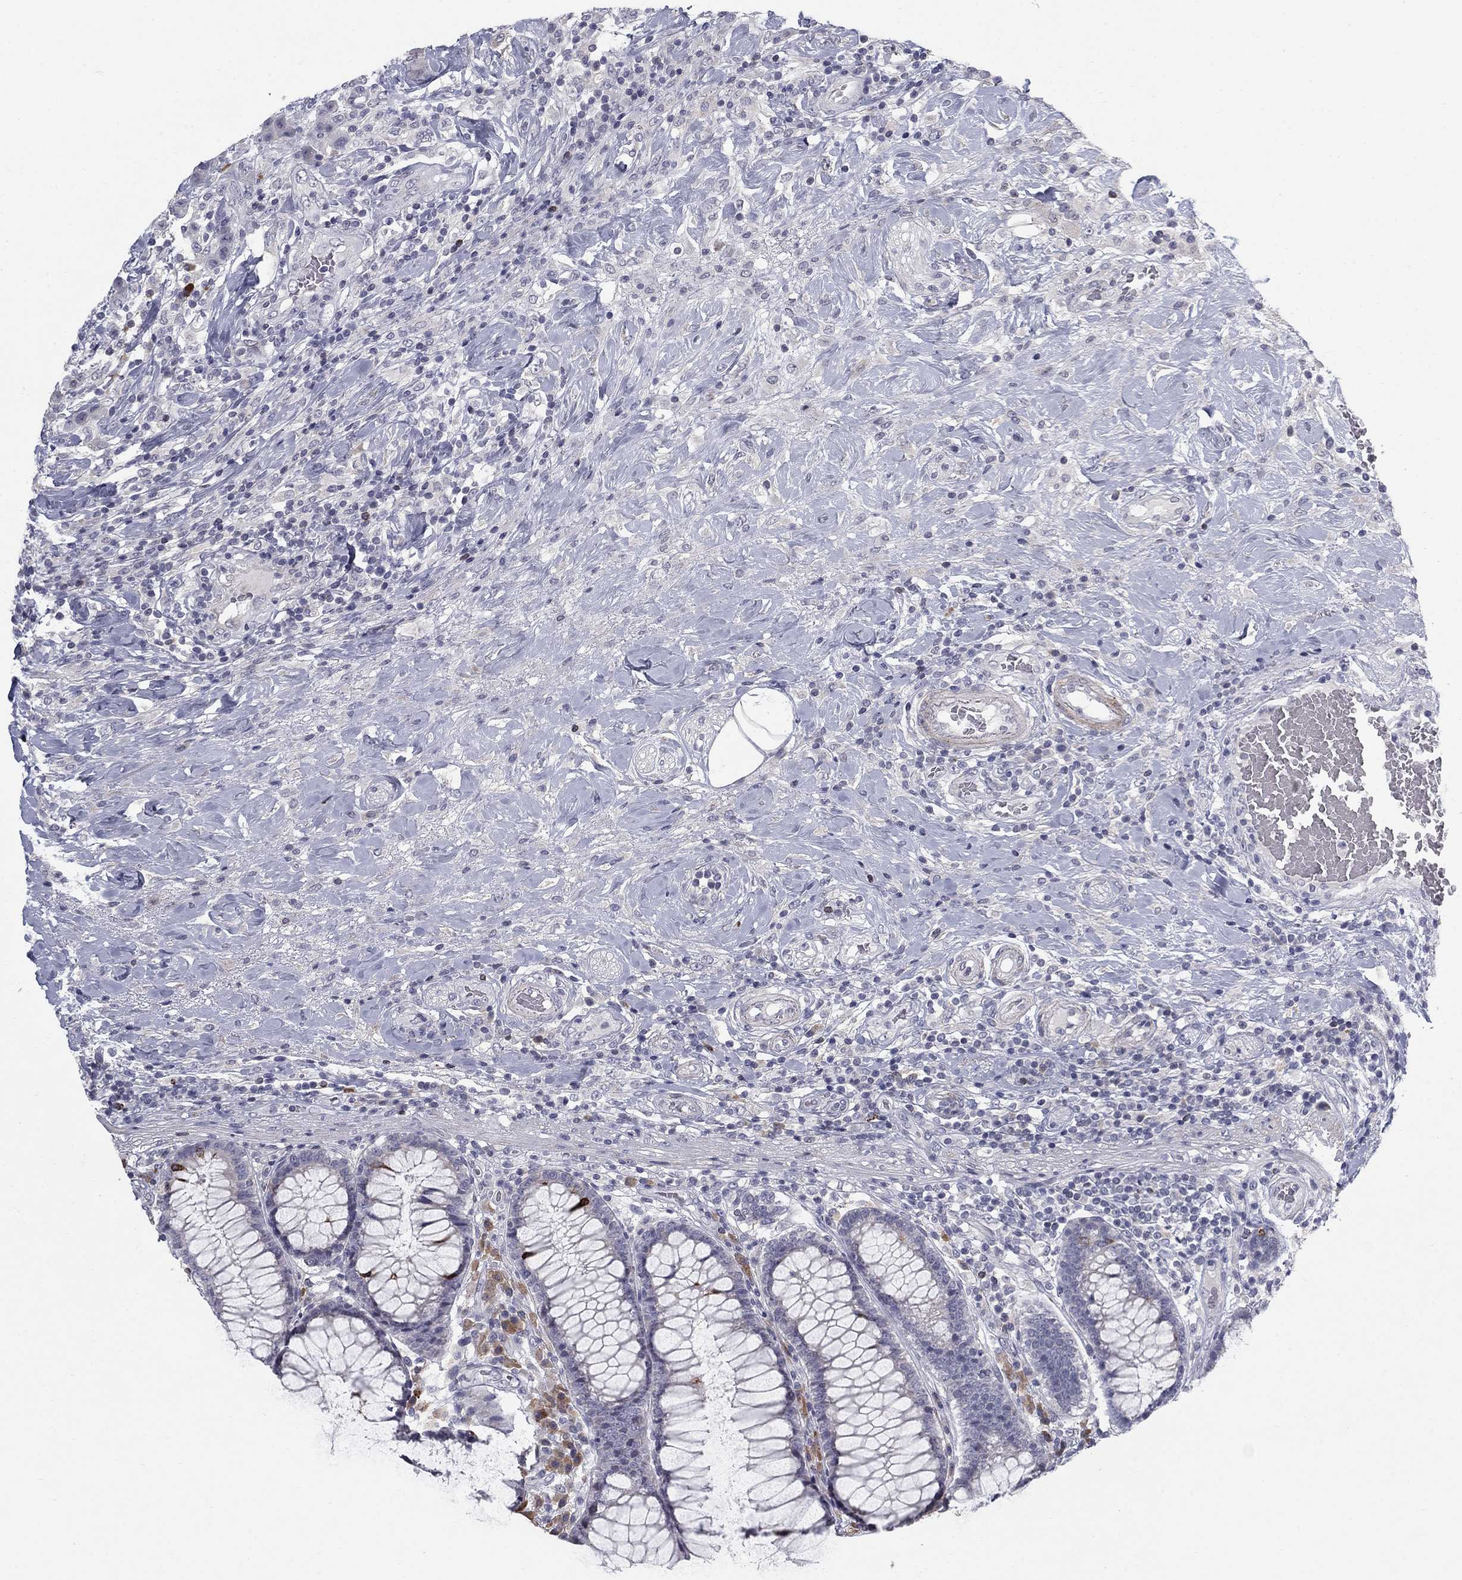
{"staining": {"intensity": "negative", "quantity": "none", "location": "none"}, "tissue": "colorectal cancer", "cell_type": "Tumor cells", "image_type": "cancer", "snomed": [{"axis": "morphology", "description": "Adenocarcinoma, NOS"}, {"axis": "topography", "description": "Colon"}], "caption": "DAB immunohistochemical staining of adenocarcinoma (colorectal) exhibits no significant positivity in tumor cells.", "gene": "NTRK2", "patient": {"sex": "female", "age": 69}}